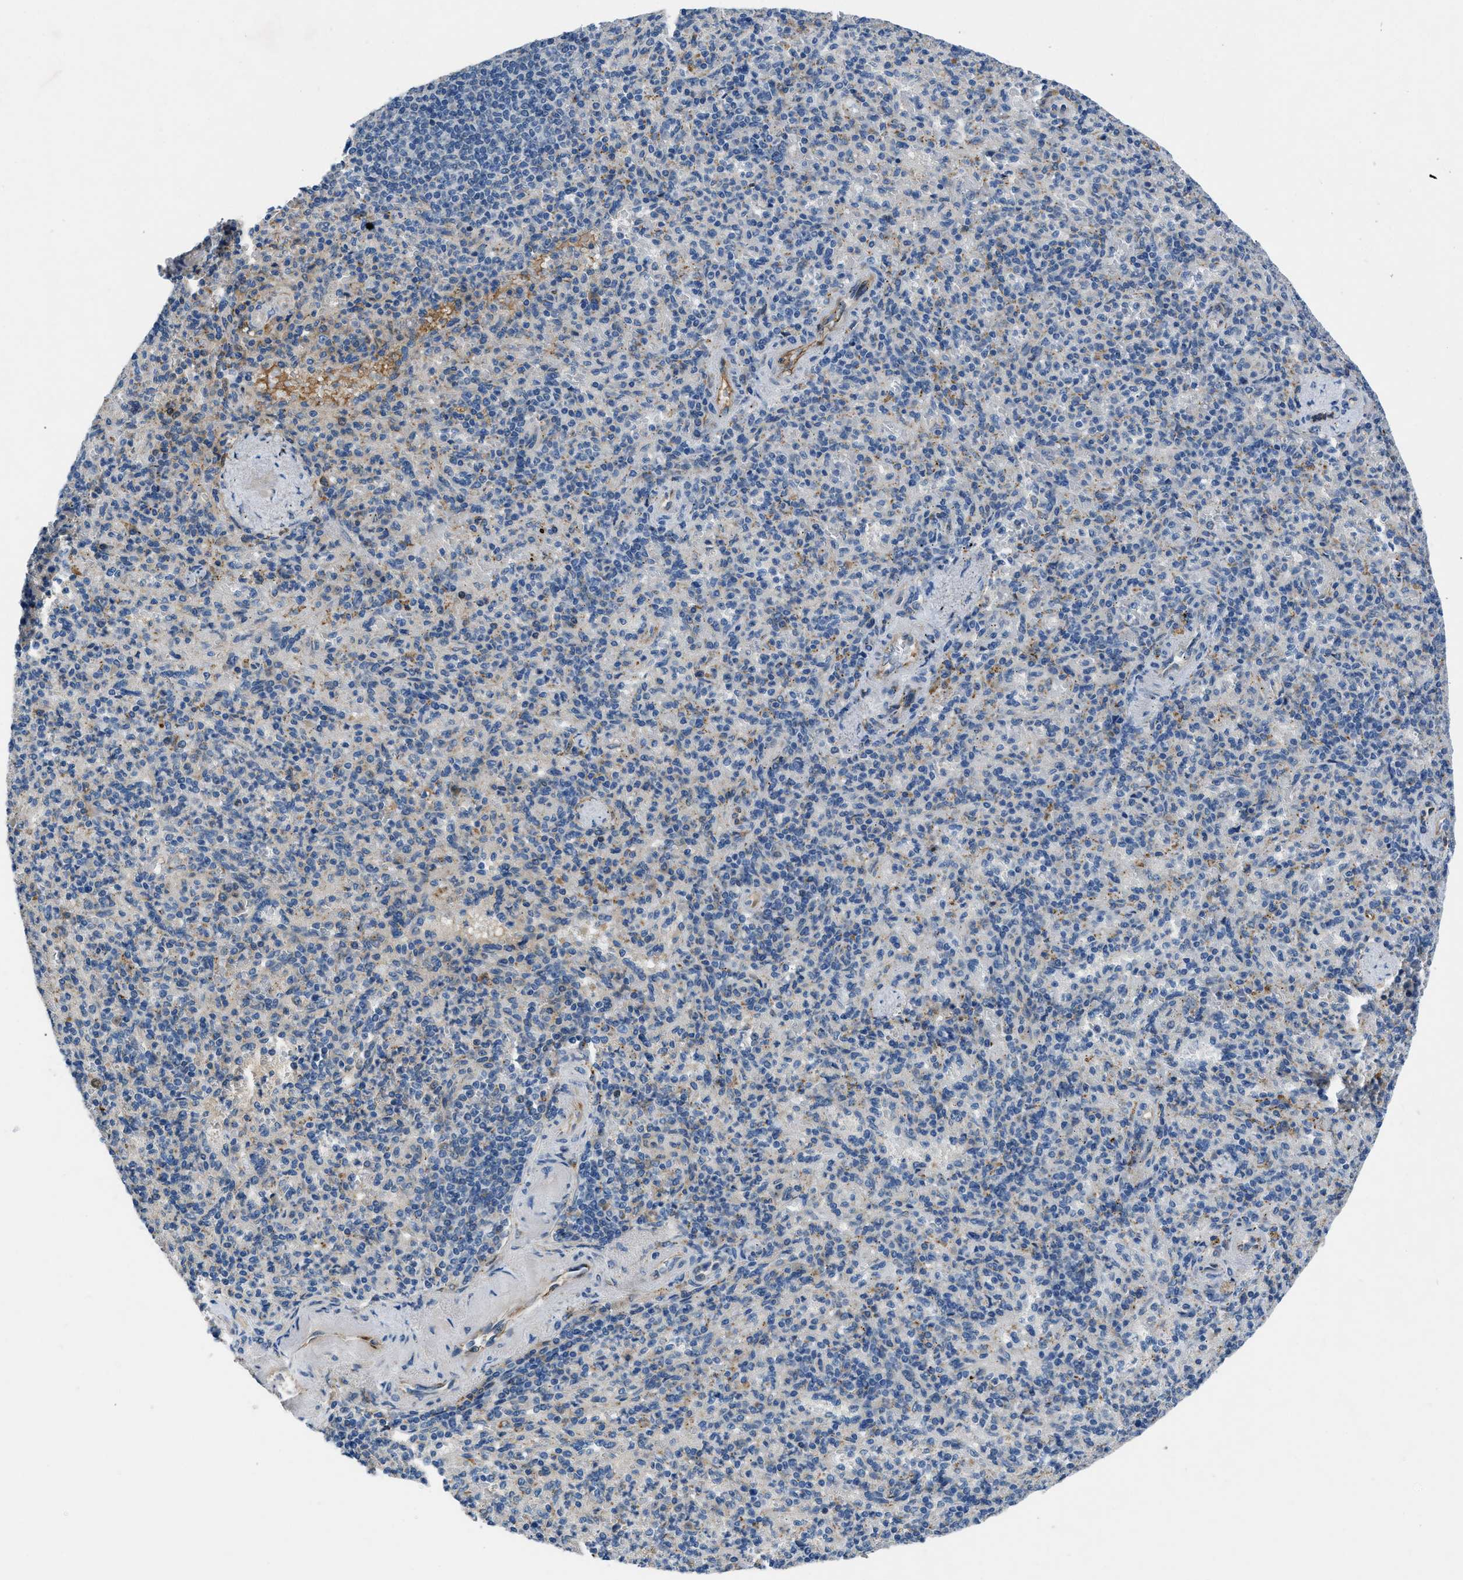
{"staining": {"intensity": "weak", "quantity": "25%-75%", "location": "cytoplasmic/membranous"}, "tissue": "spleen", "cell_type": "Cells in red pulp", "image_type": "normal", "snomed": [{"axis": "morphology", "description": "Normal tissue, NOS"}, {"axis": "topography", "description": "Spleen"}], "caption": "Spleen stained for a protein (brown) displays weak cytoplasmic/membranous positive positivity in approximately 25%-75% of cells in red pulp.", "gene": "GGCX", "patient": {"sex": "female", "age": 74}}